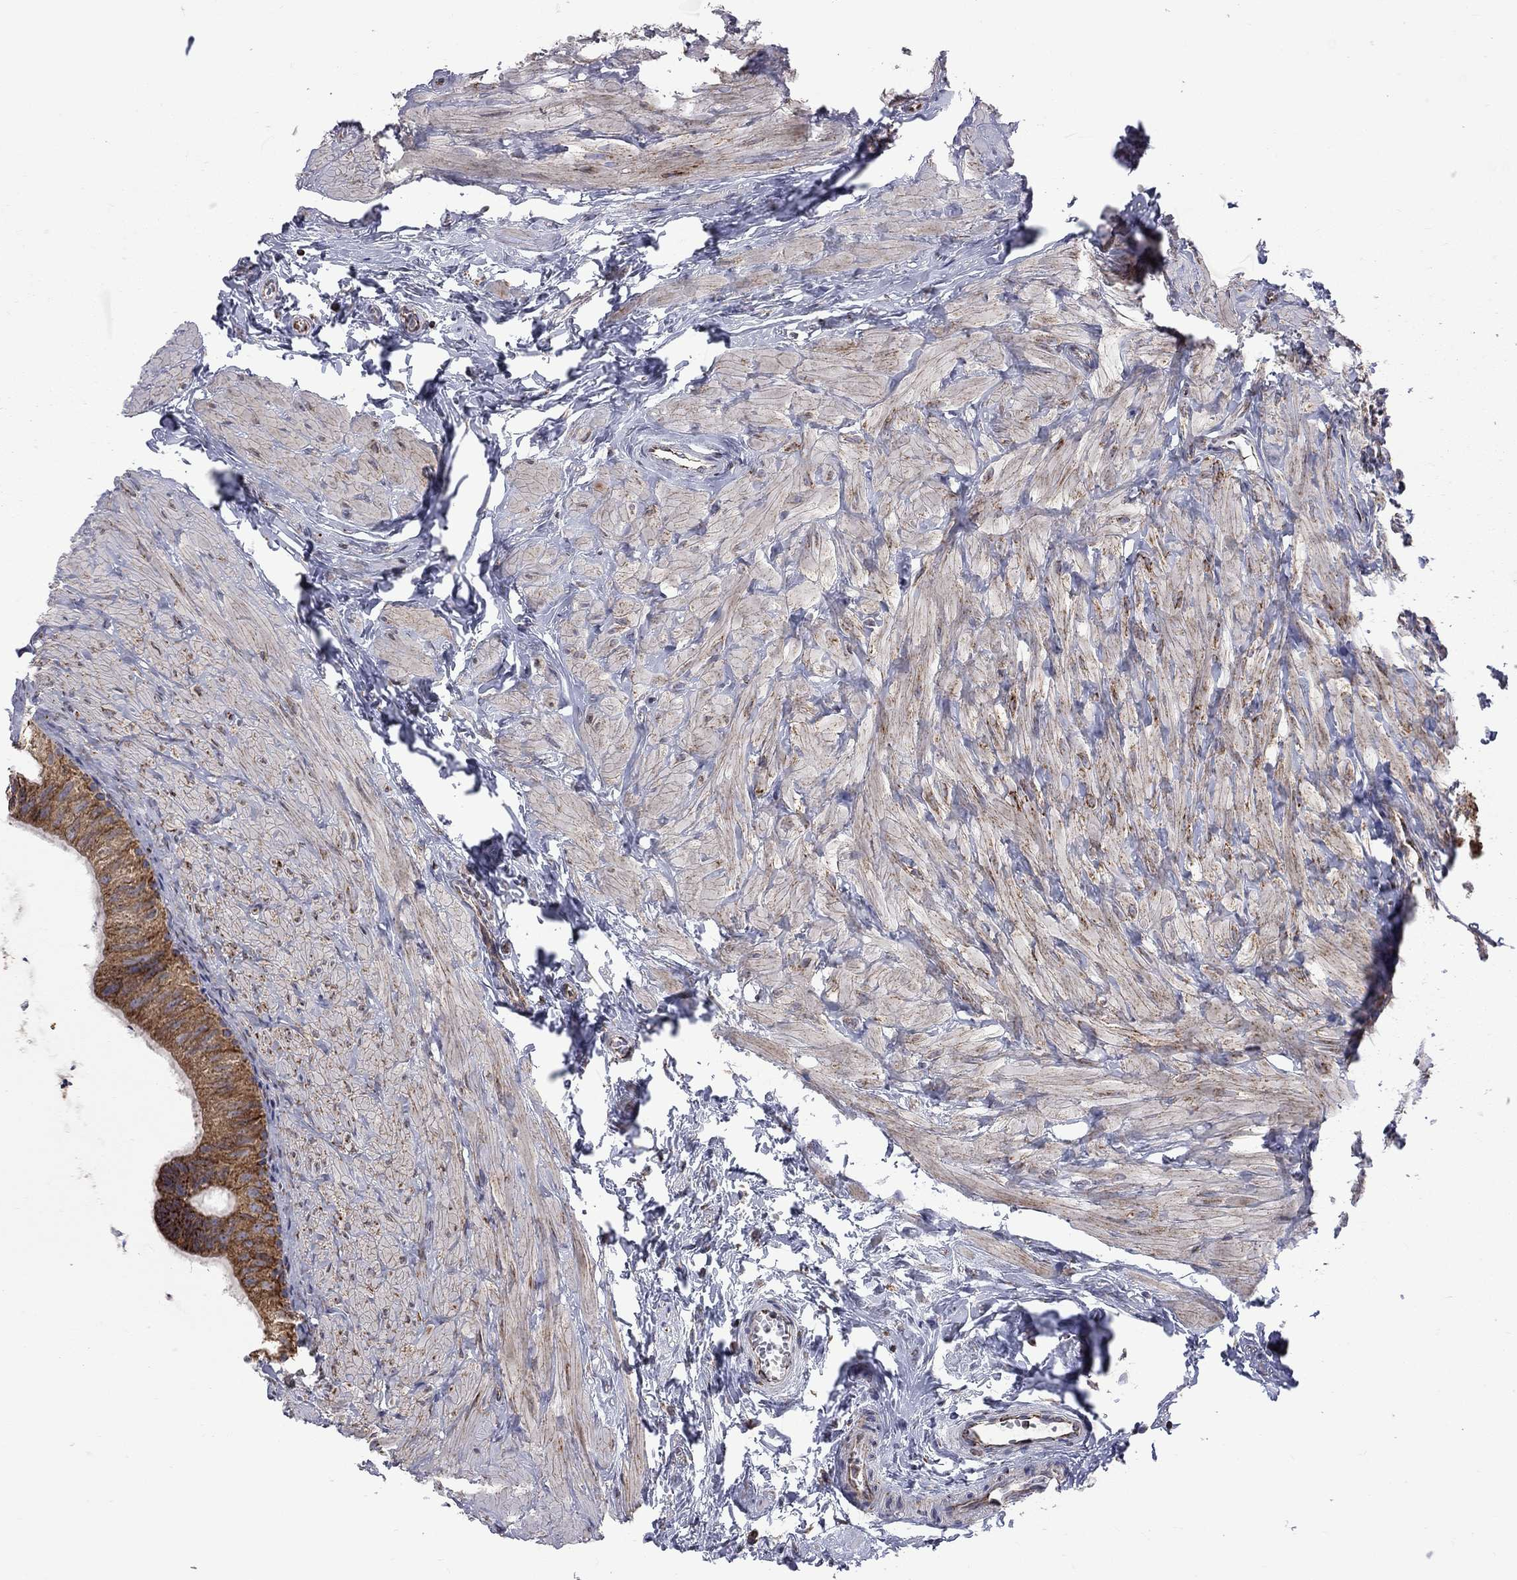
{"staining": {"intensity": "moderate", "quantity": ">75%", "location": "cytoplasmic/membranous"}, "tissue": "epididymis", "cell_type": "Glandular cells", "image_type": "normal", "snomed": [{"axis": "morphology", "description": "Normal tissue, NOS"}, {"axis": "topography", "description": "Epididymis"}], "caption": "Immunohistochemistry photomicrograph of unremarkable epididymis: human epididymis stained using IHC shows medium levels of moderate protein expression localized specifically in the cytoplasmic/membranous of glandular cells, appearing as a cytoplasmic/membranous brown color.", "gene": "CLPTM1", "patient": {"sex": "male", "age": 32}}